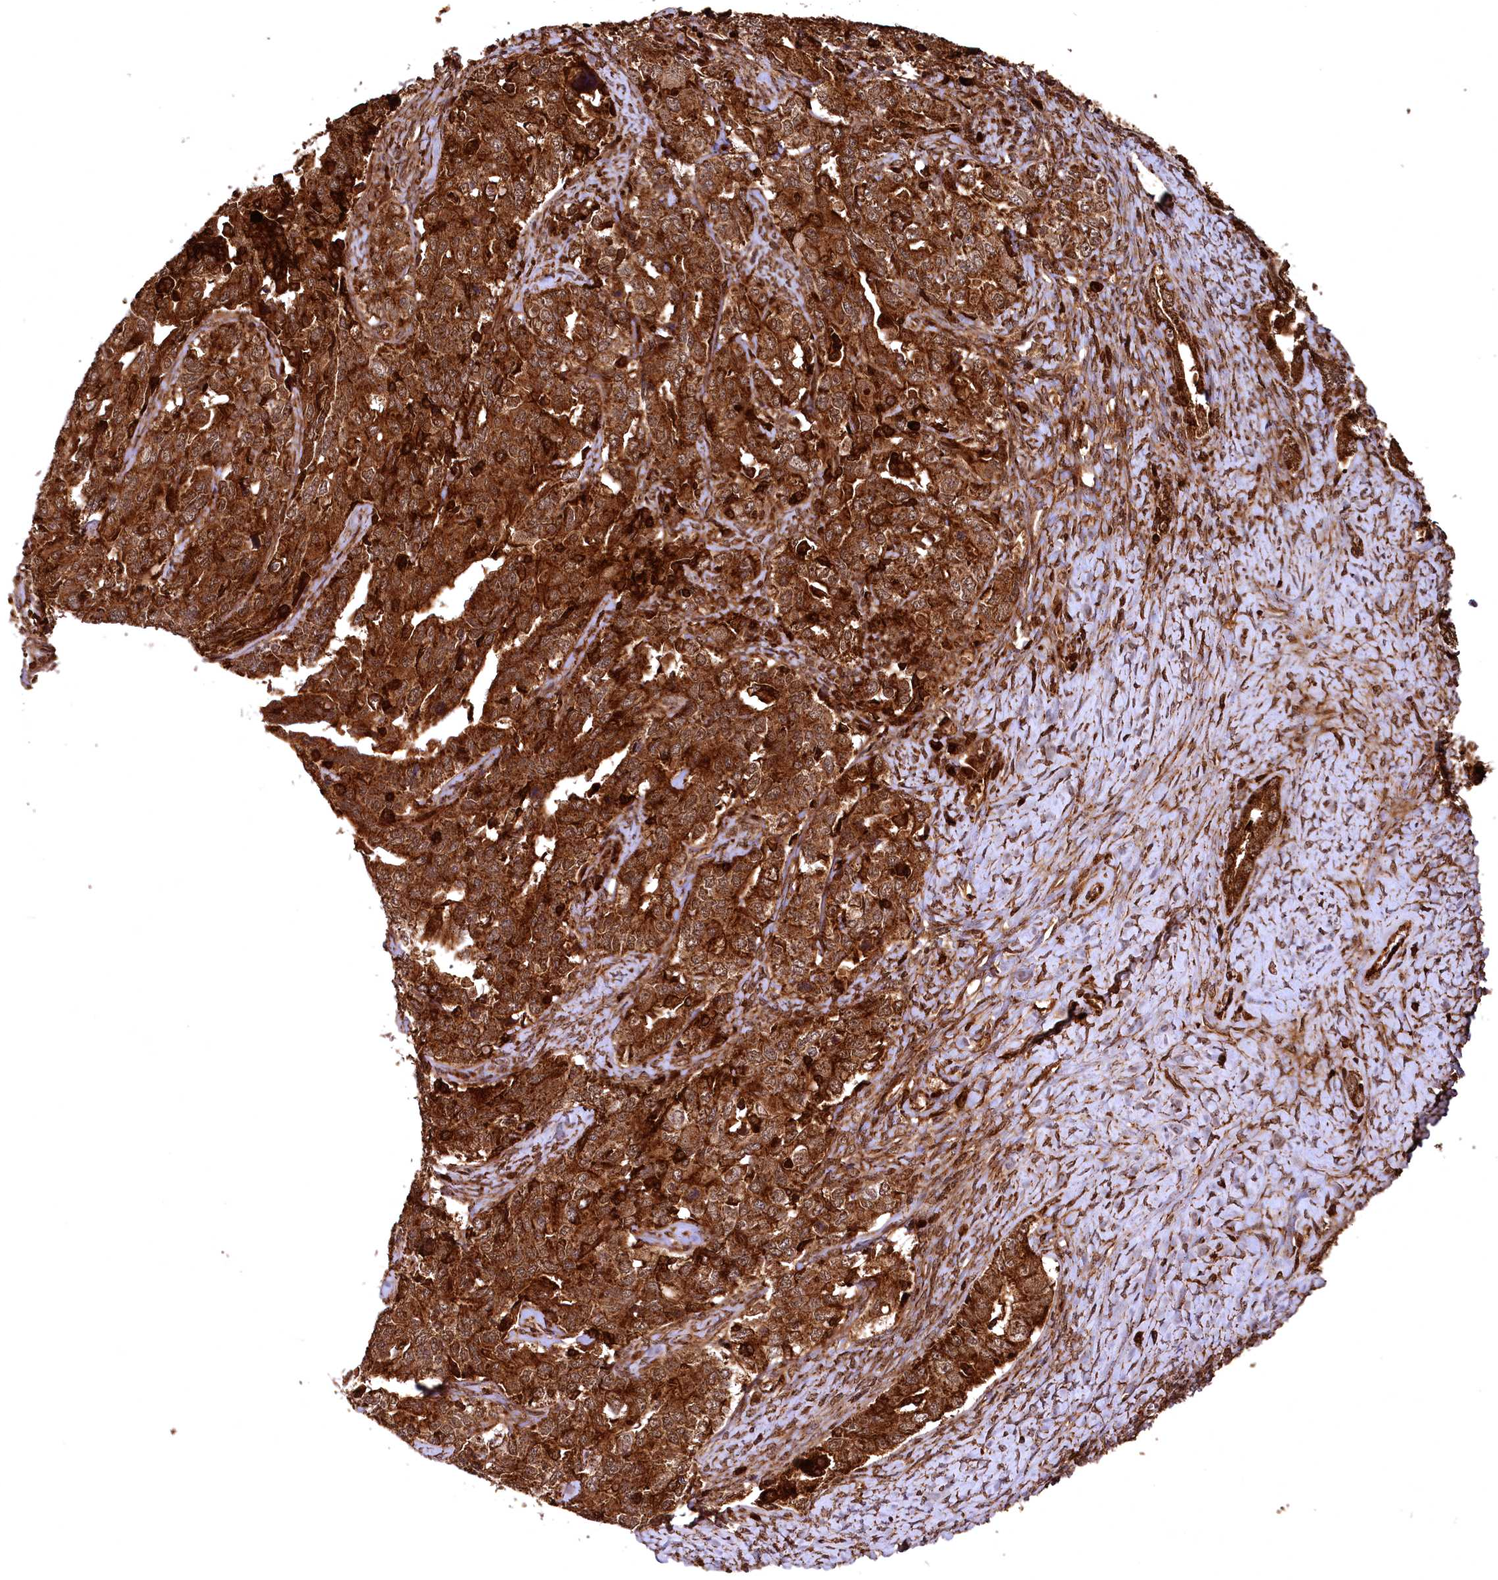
{"staining": {"intensity": "strong", "quantity": ">75%", "location": "cytoplasmic/membranous"}, "tissue": "ovarian cancer", "cell_type": "Tumor cells", "image_type": "cancer", "snomed": [{"axis": "morphology", "description": "Carcinoma, endometroid"}, {"axis": "topography", "description": "Ovary"}], "caption": "Immunohistochemistry of ovarian endometroid carcinoma exhibits high levels of strong cytoplasmic/membranous staining in approximately >75% of tumor cells.", "gene": "STUB1", "patient": {"sex": "female", "age": 62}}